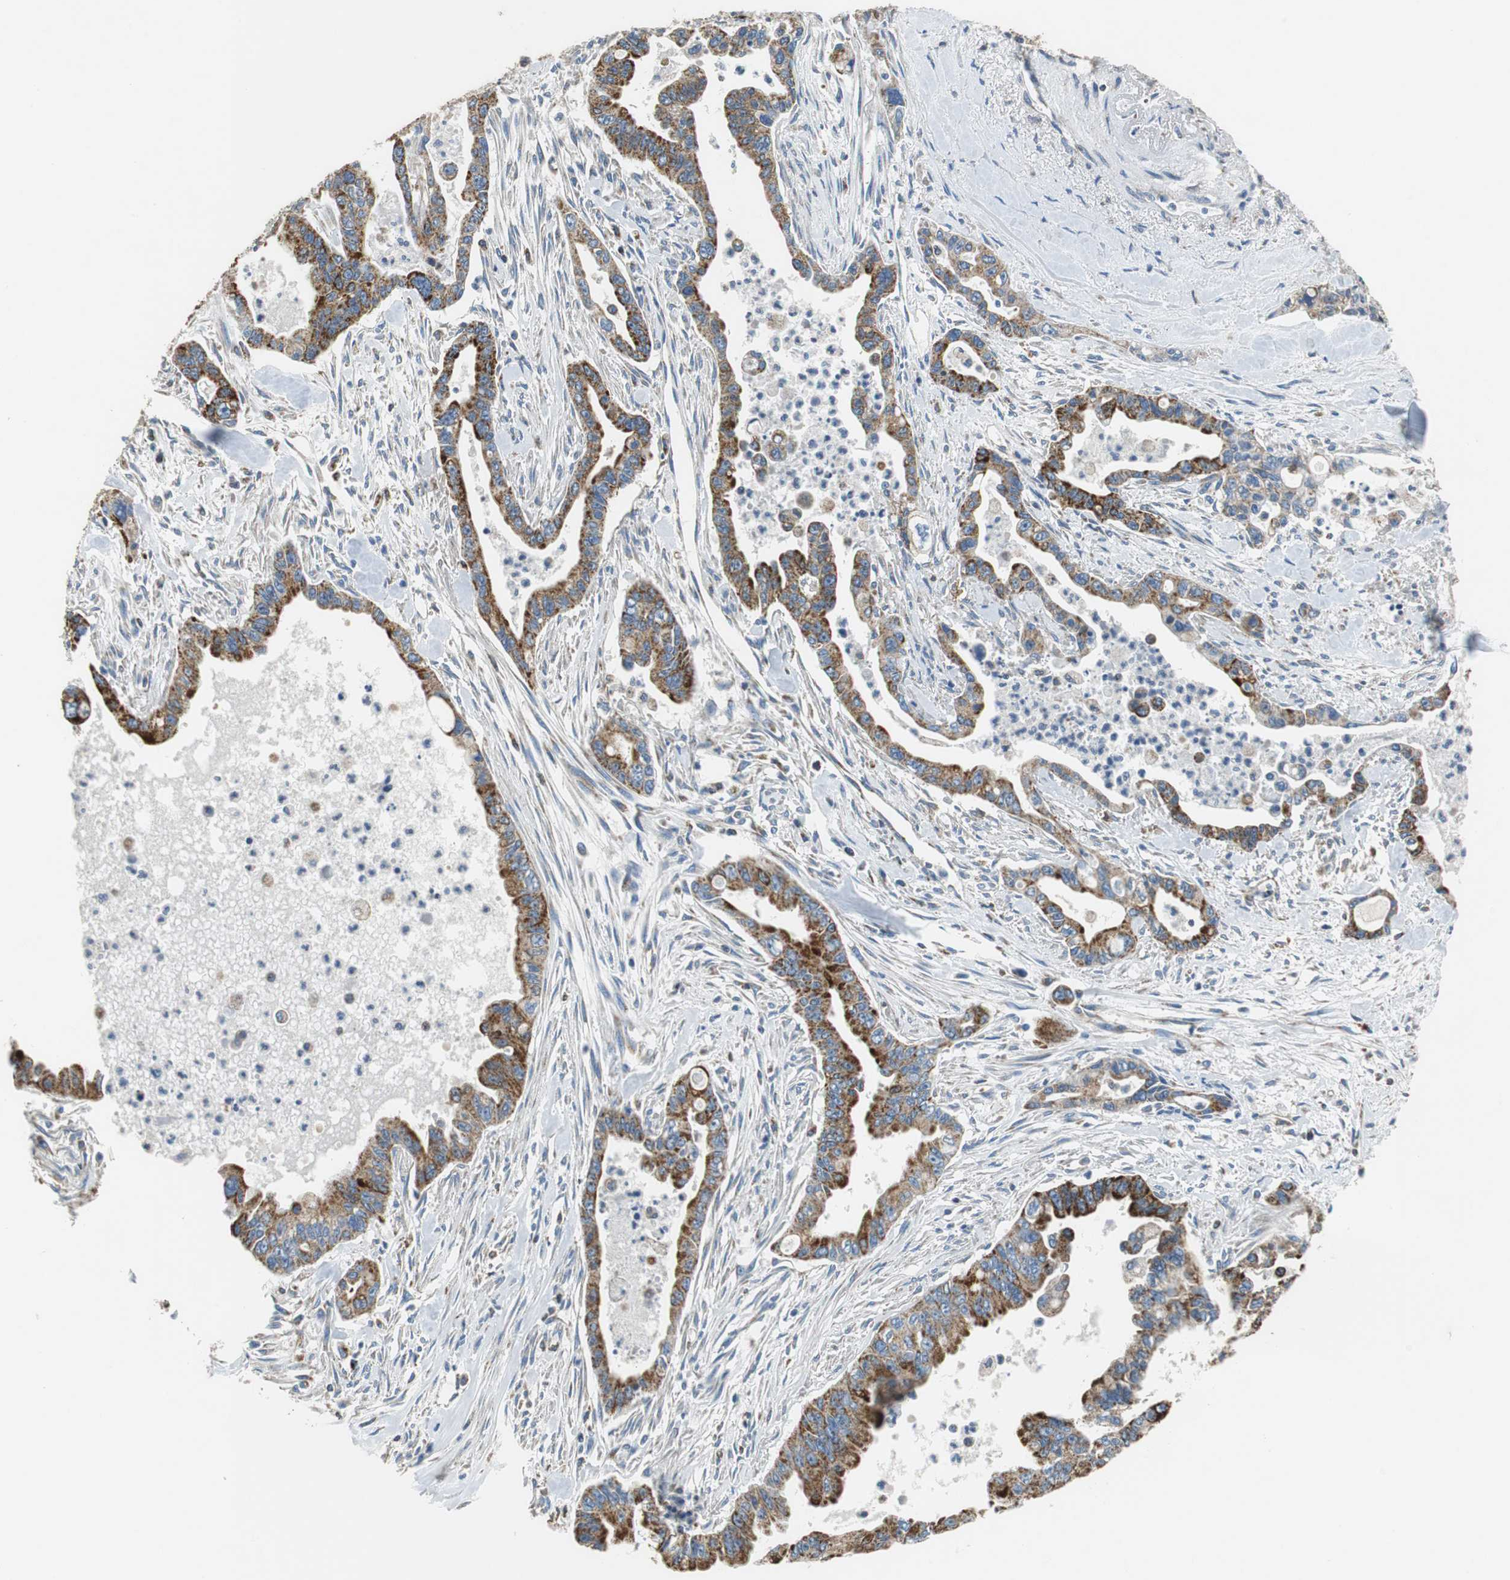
{"staining": {"intensity": "strong", "quantity": ">75%", "location": "cytoplasmic/membranous"}, "tissue": "pancreatic cancer", "cell_type": "Tumor cells", "image_type": "cancer", "snomed": [{"axis": "morphology", "description": "Adenocarcinoma, NOS"}, {"axis": "topography", "description": "Pancreas"}], "caption": "The histopathology image exhibits staining of pancreatic cancer, revealing strong cytoplasmic/membranous protein staining (brown color) within tumor cells. (Stains: DAB (3,3'-diaminobenzidine) in brown, nuclei in blue, Microscopy: brightfield microscopy at high magnification).", "gene": "GSTK1", "patient": {"sex": "male", "age": 70}}